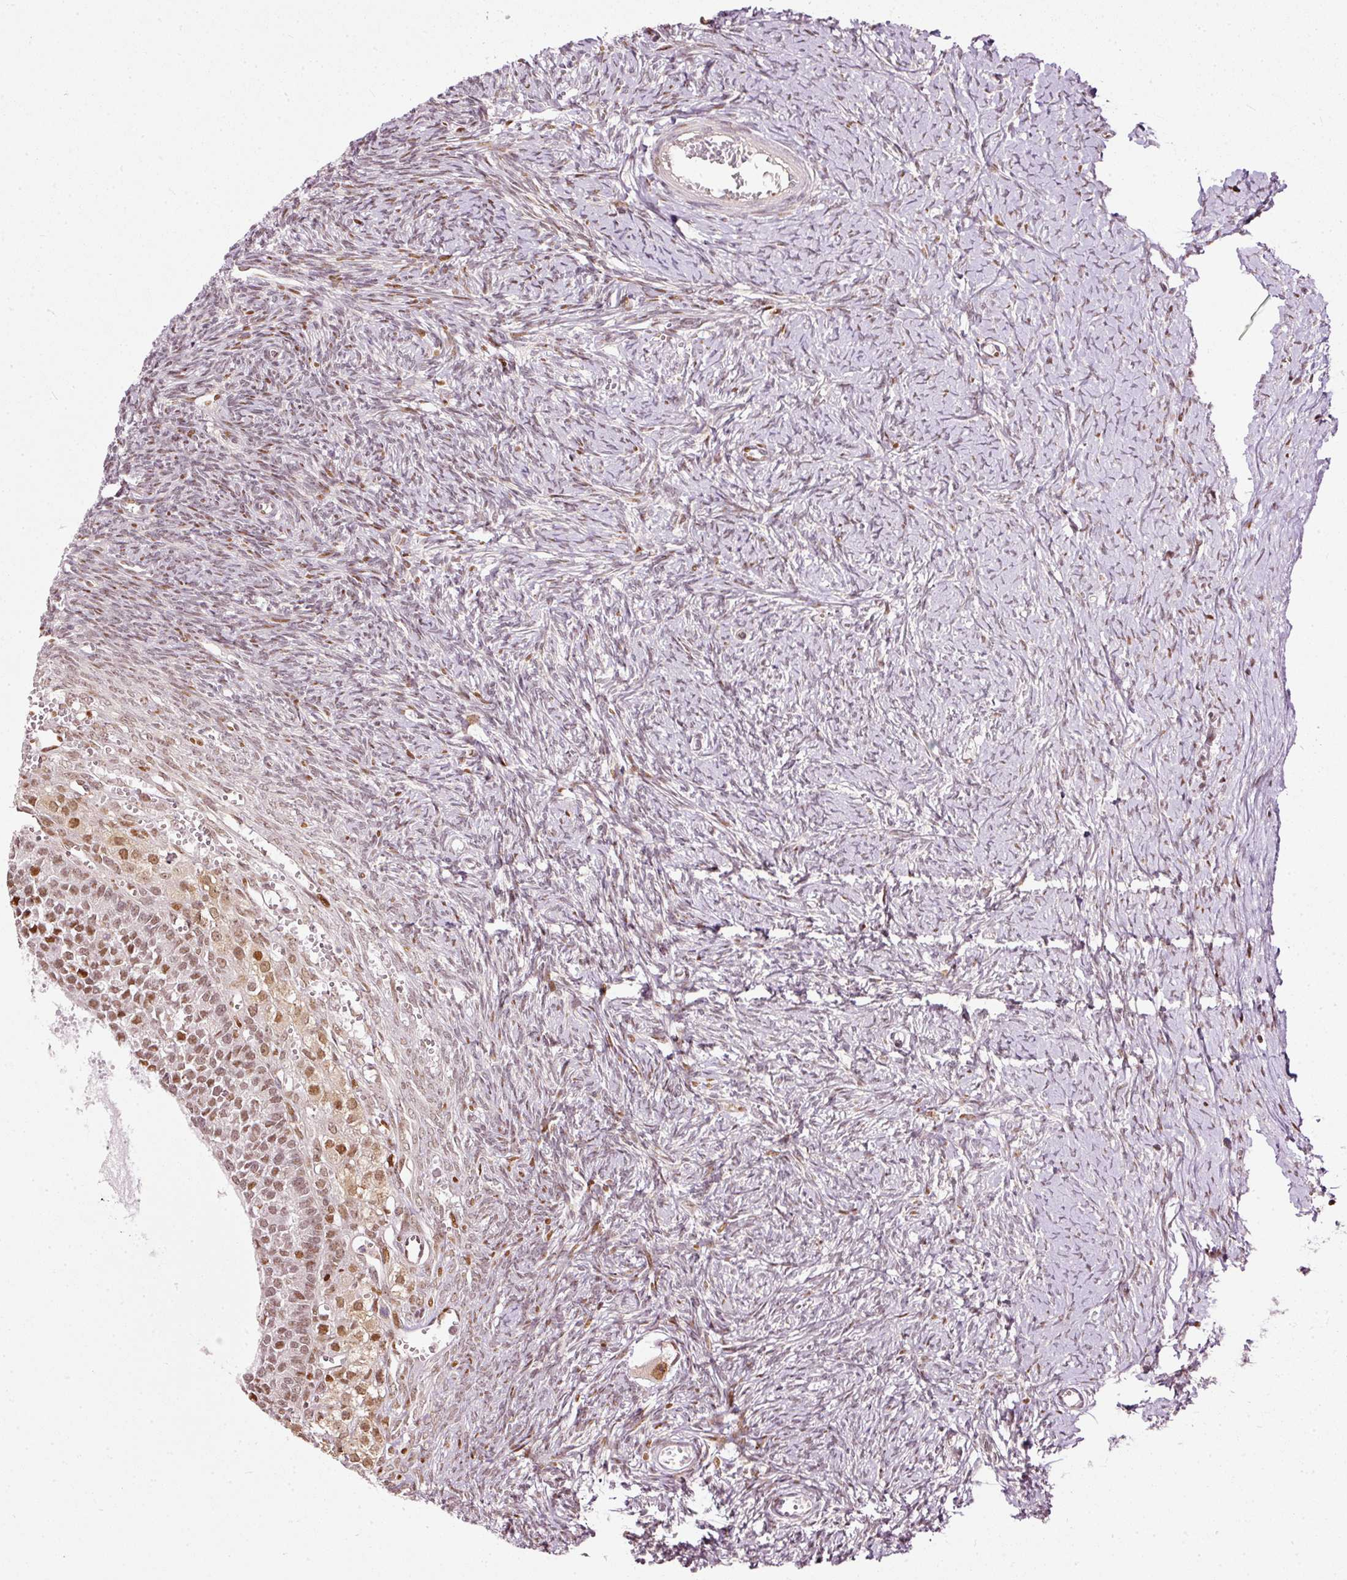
{"staining": {"intensity": "moderate", "quantity": "<25%", "location": "nuclear"}, "tissue": "ovary", "cell_type": "Follicle cells", "image_type": "normal", "snomed": [{"axis": "morphology", "description": "Normal tissue, NOS"}, {"axis": "topography", "description": "Ovary"}], "caption": "The photomicrograph demonstrates staining of unremarkable ovary, revealing moderate nuclear protein positivity (brown color) within follicle cells.", "gene": "ZNF778", "patient": {"sex": "female", "age": 39}}